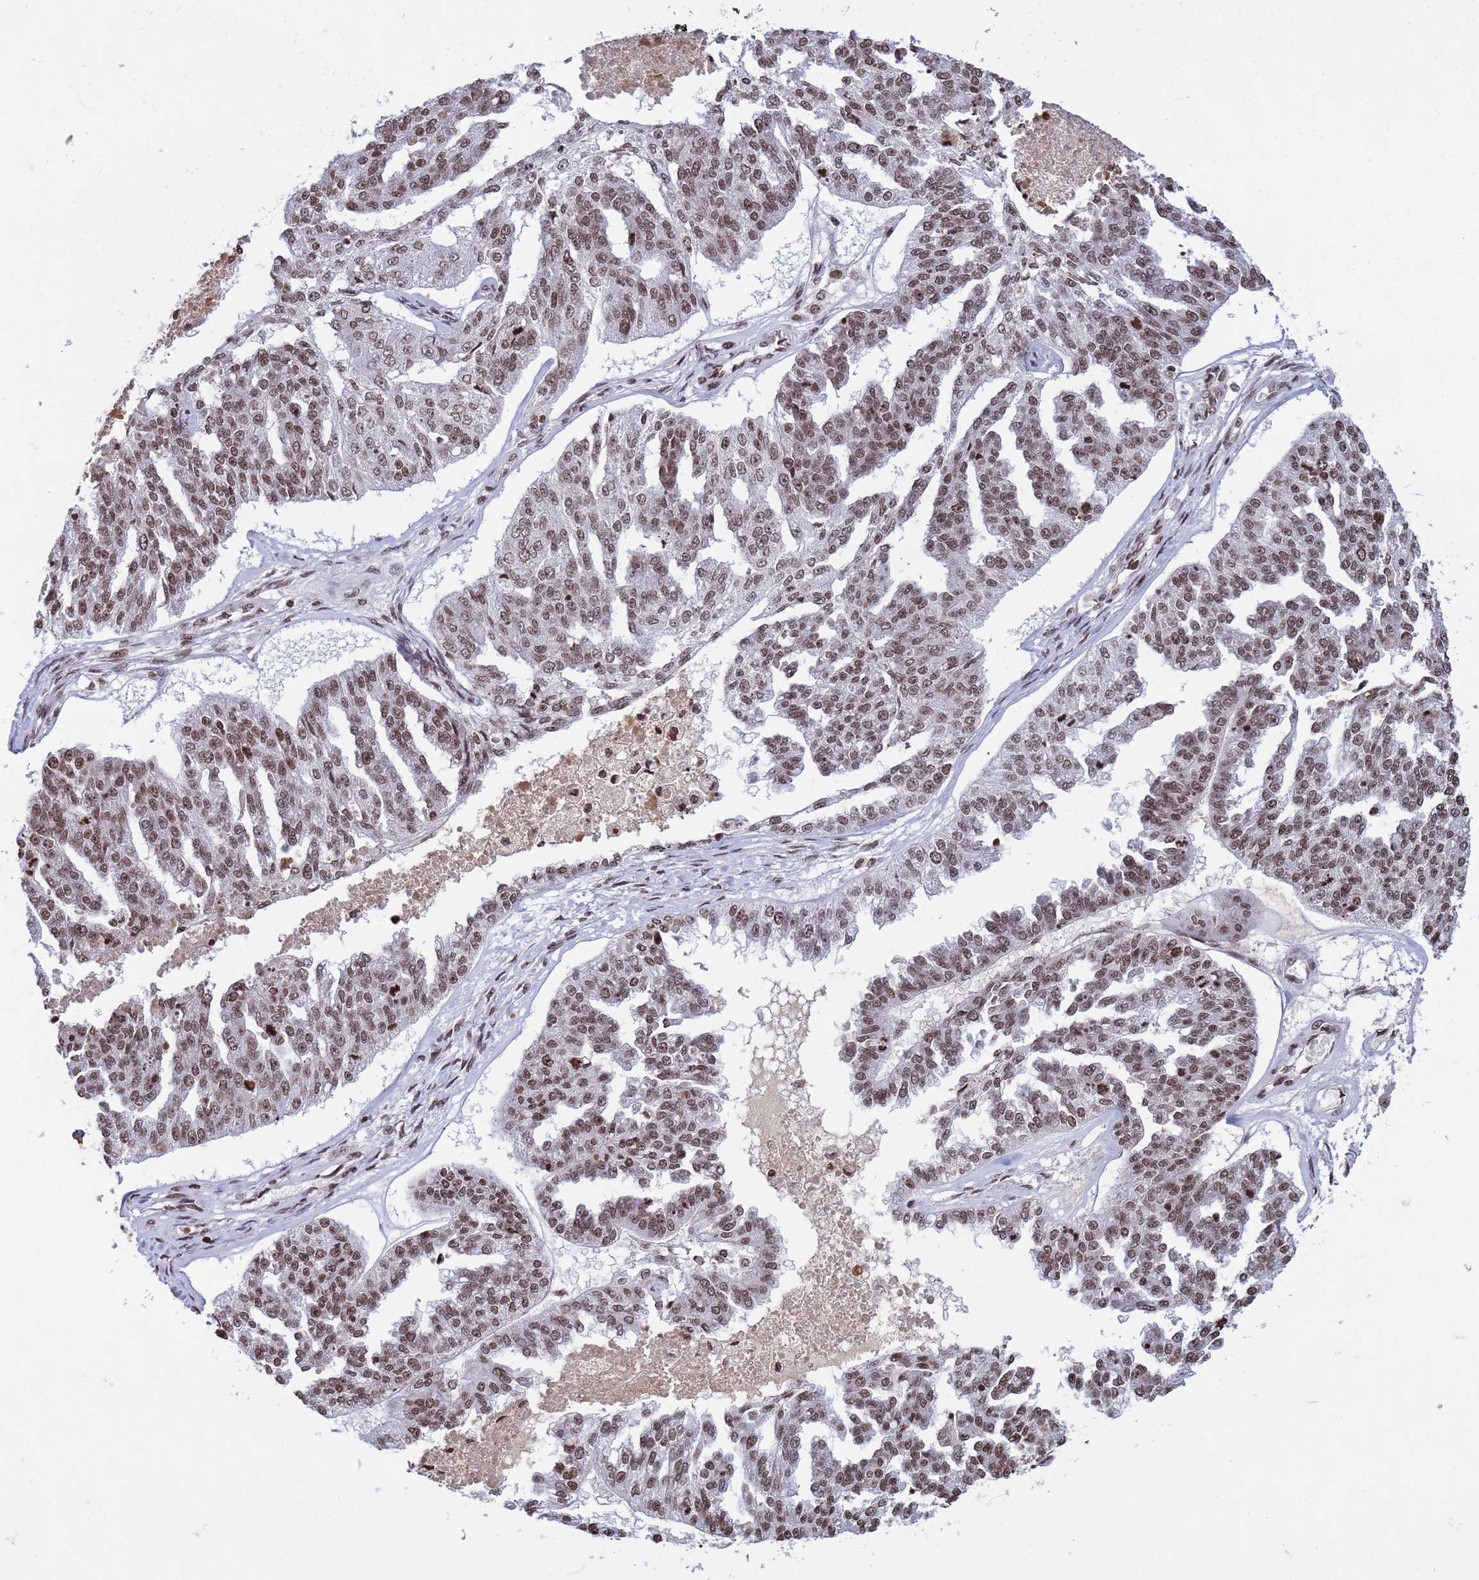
{"staining": {"intensity": "moderate", "quantity": ">75%", "location": "nuclear"}, "tissue": "ovarian cancer", "cell_type": "Tumor cells", "image_type": "cancer", "snomed": [{"axis": "morphology", "description": "Cystadenocarcinoma, serous, NOS"}, {"axis": "topography", "description": "Ovary"}], "caption": "Brown immunohistochemical staining in ovarian serous cystadenocarcinoma reveals moderate nuclear positivity in about >75% of tumor cells.", "gene": "H3-3B", "patient": {"sex": "female", "age": 58}}